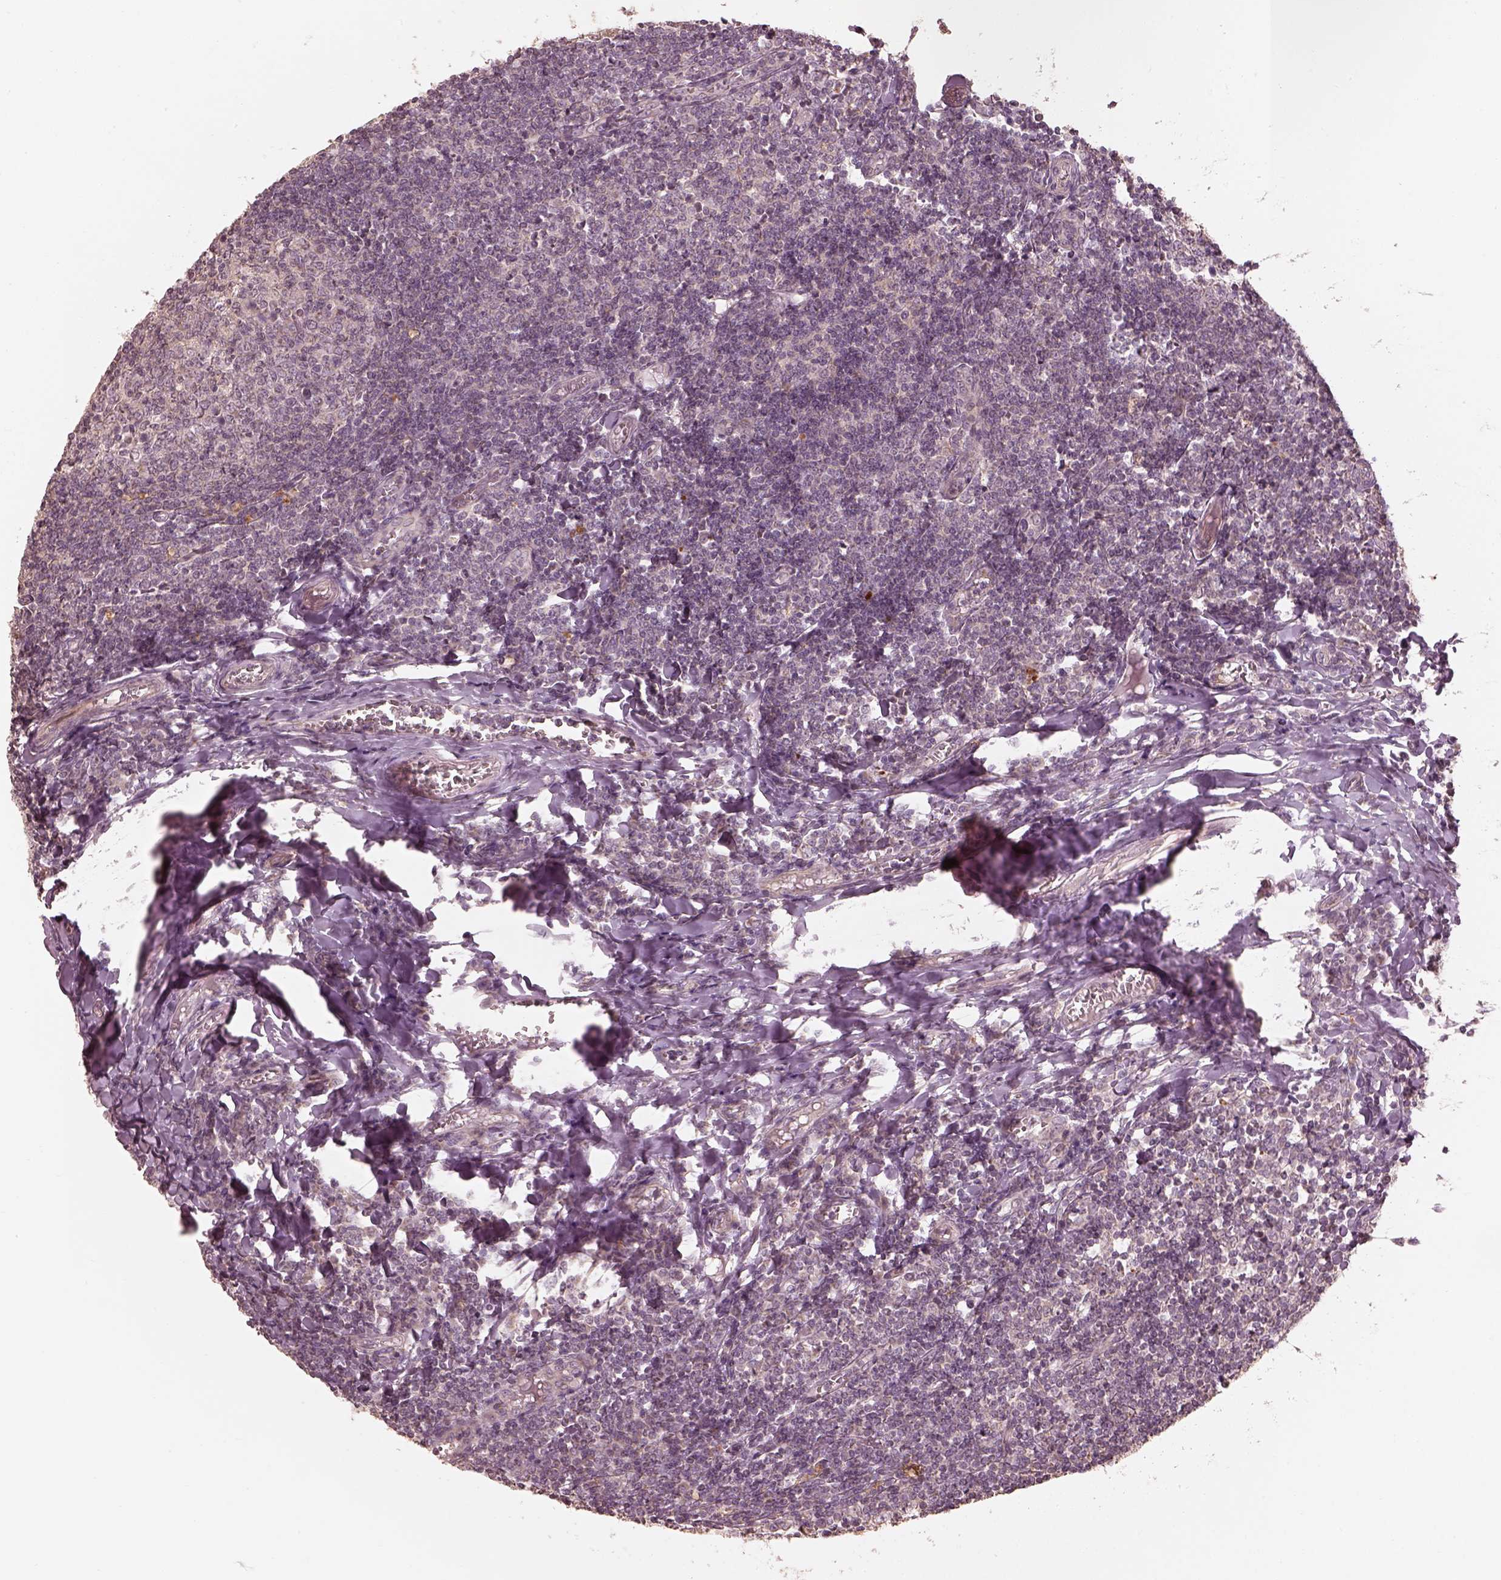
{"staining": {"intensity": "negative", "quantity": "none", "location": "none"}, "tissue": "tonsil", "cell_type": "Germinal center cells", "image_type": "normal", "snomed": [{"axis": "morphology", "description": "Normal tissue, NOS"}, {"axis": "topography", "description": "Tonsil"}], "caption": "Immunohistochemistry (IHC) histopathology image of normal tonsil: human tonsil stained with DAB demonstrates no significant protein positivity in germinal center cells. (Brightfield microscopy of DAB (3,3'-diaminobenzidine) immunohistochemistry at high magnification).", "gene": "SLC25A46", "patient": {"sex": "female", "age": 12}}